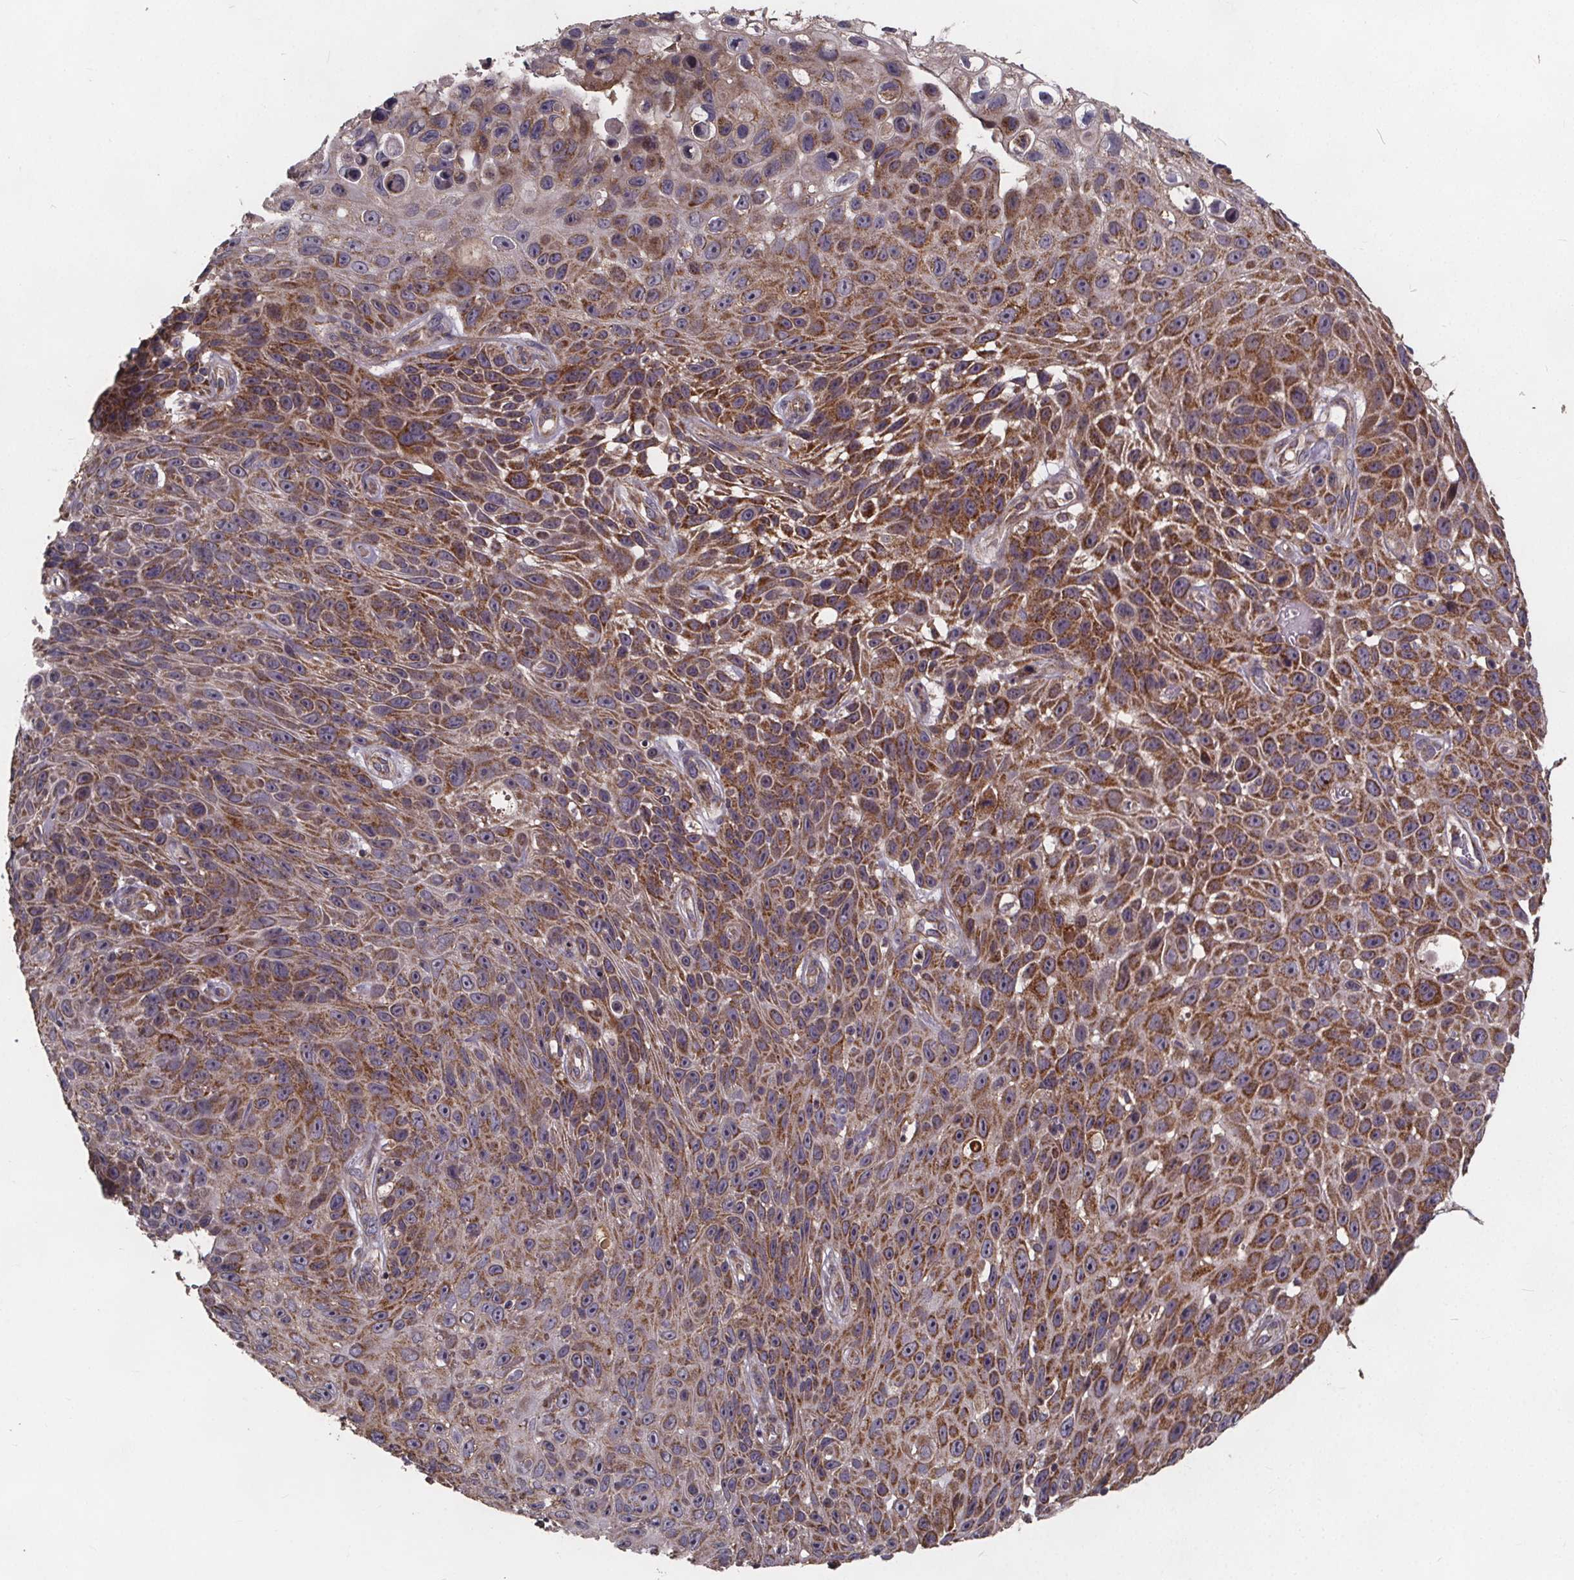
{"staining": {"intensity": "moderate", "quantity": ">75%", "location": "cytoplasmic/membranous"}, "tissue": "skin cancer", "cell_type": "Tumor cells", "image_type": "cancer", "snomed": [{"axis": "morphology", "description": "Squamous cell carcinoma, NOS"}, {"axis": "topography", "description": "Skin"}], "caption": "Squamous cell carcinoma (skin) was stained to show a protein in brown. There is medium levels of moderate cytoplasmic/membranous expression in about >75% of tumor cells.", "gene": "YME1L1", "patient": {"sex": "male", "age": 82}}